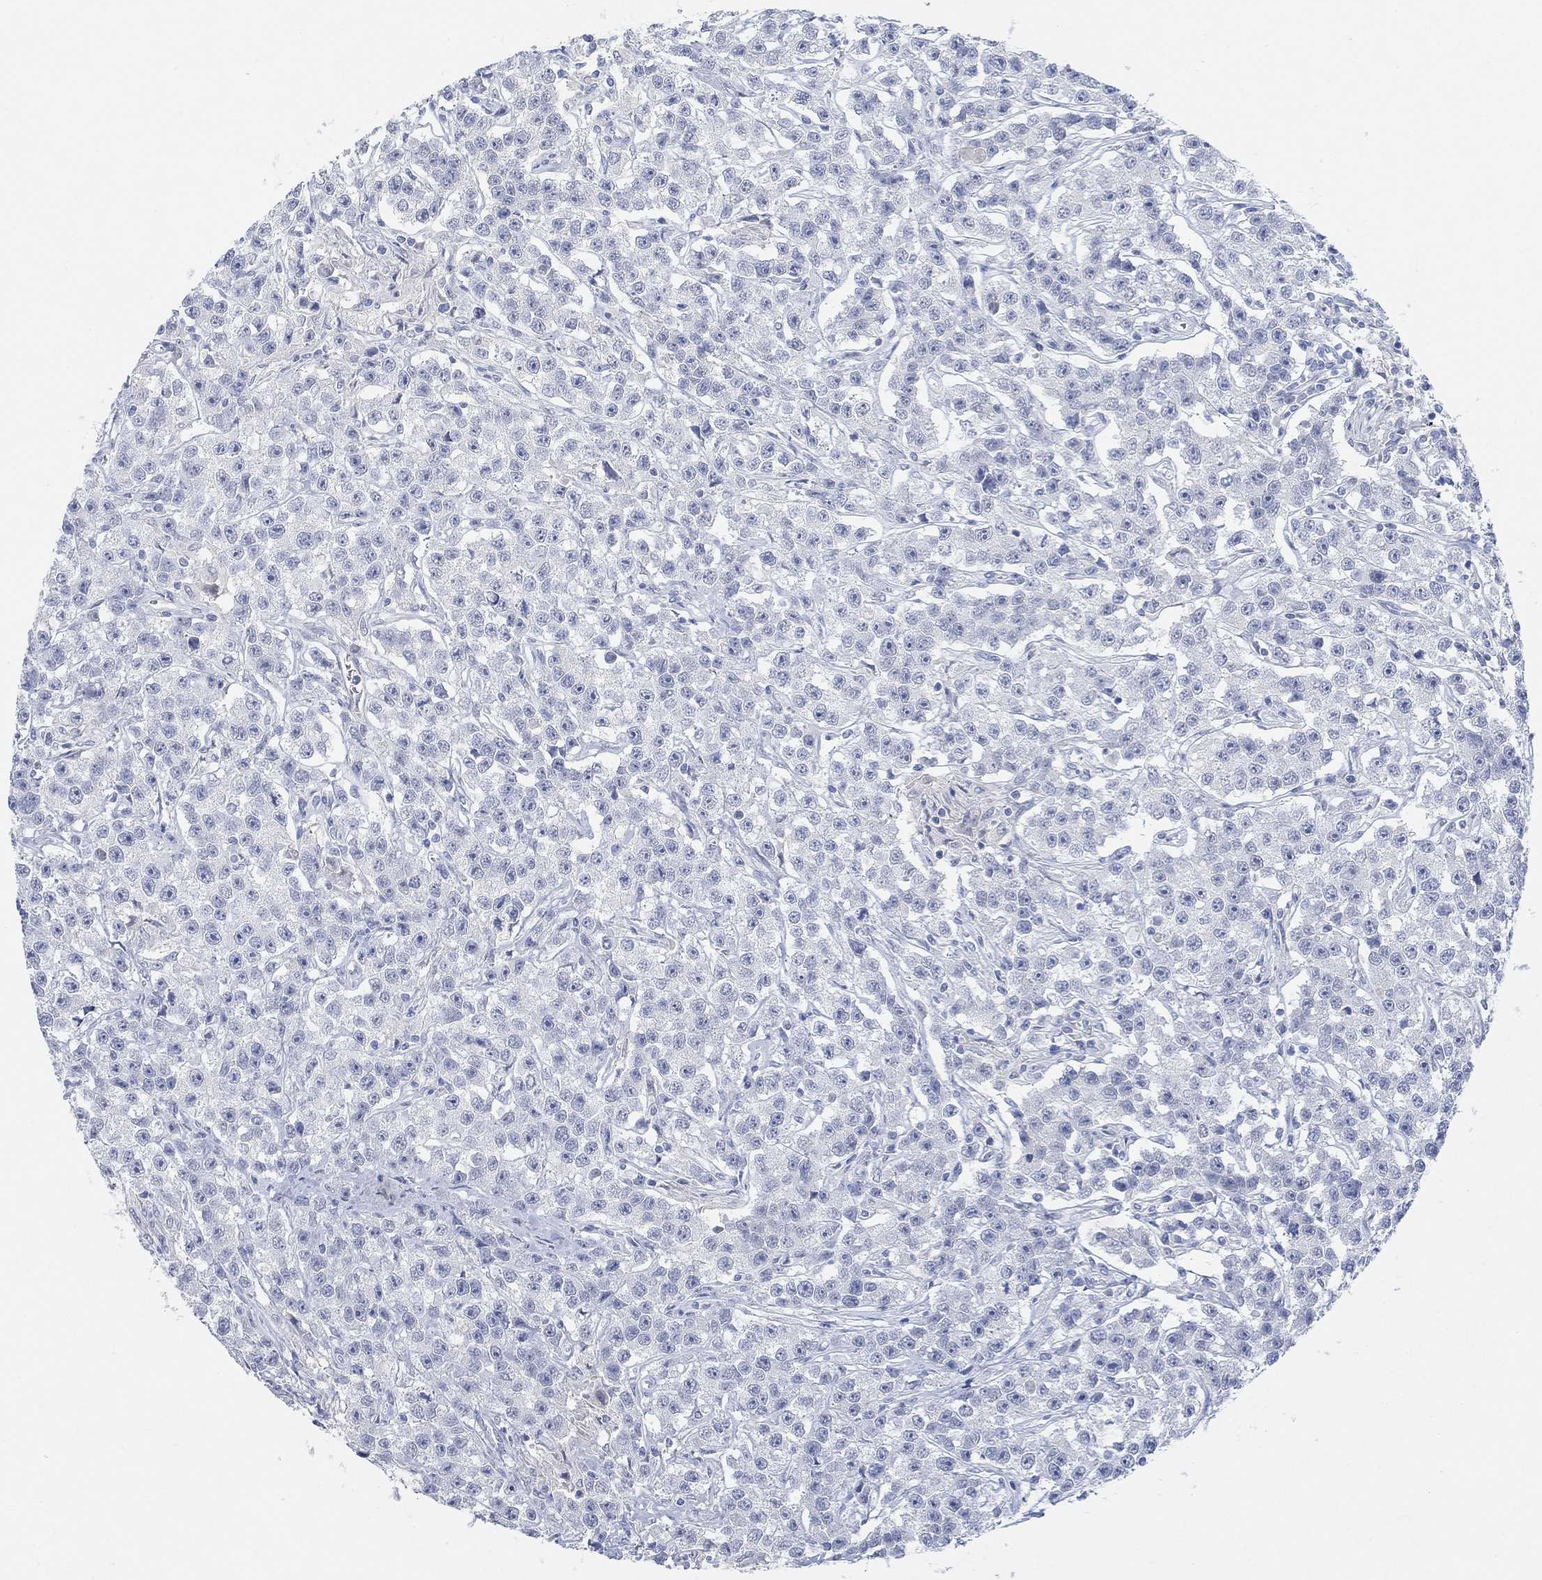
{"staining": {"intensity": "negative", "quantity": "none", "location": "none"}, "tissue": "testis cancer", "cell_type": "Tumor cells", "image_type": "cancer", "snomed": [{"axis": "morphology", "description": "Seminoma, NOS"}, {"axis": "topography", "description": "Testis"}], "caption": "The micrograph exhibits no significant staining in tumor cells of testis cancer. The staining is performed using DAB (3,3'-diaminobenzidine) brown chromogen with nuclei counter-stained in using hematoxylin.", "gene": "VAT1L", "patient": {"sex": "male", "age": 59}}